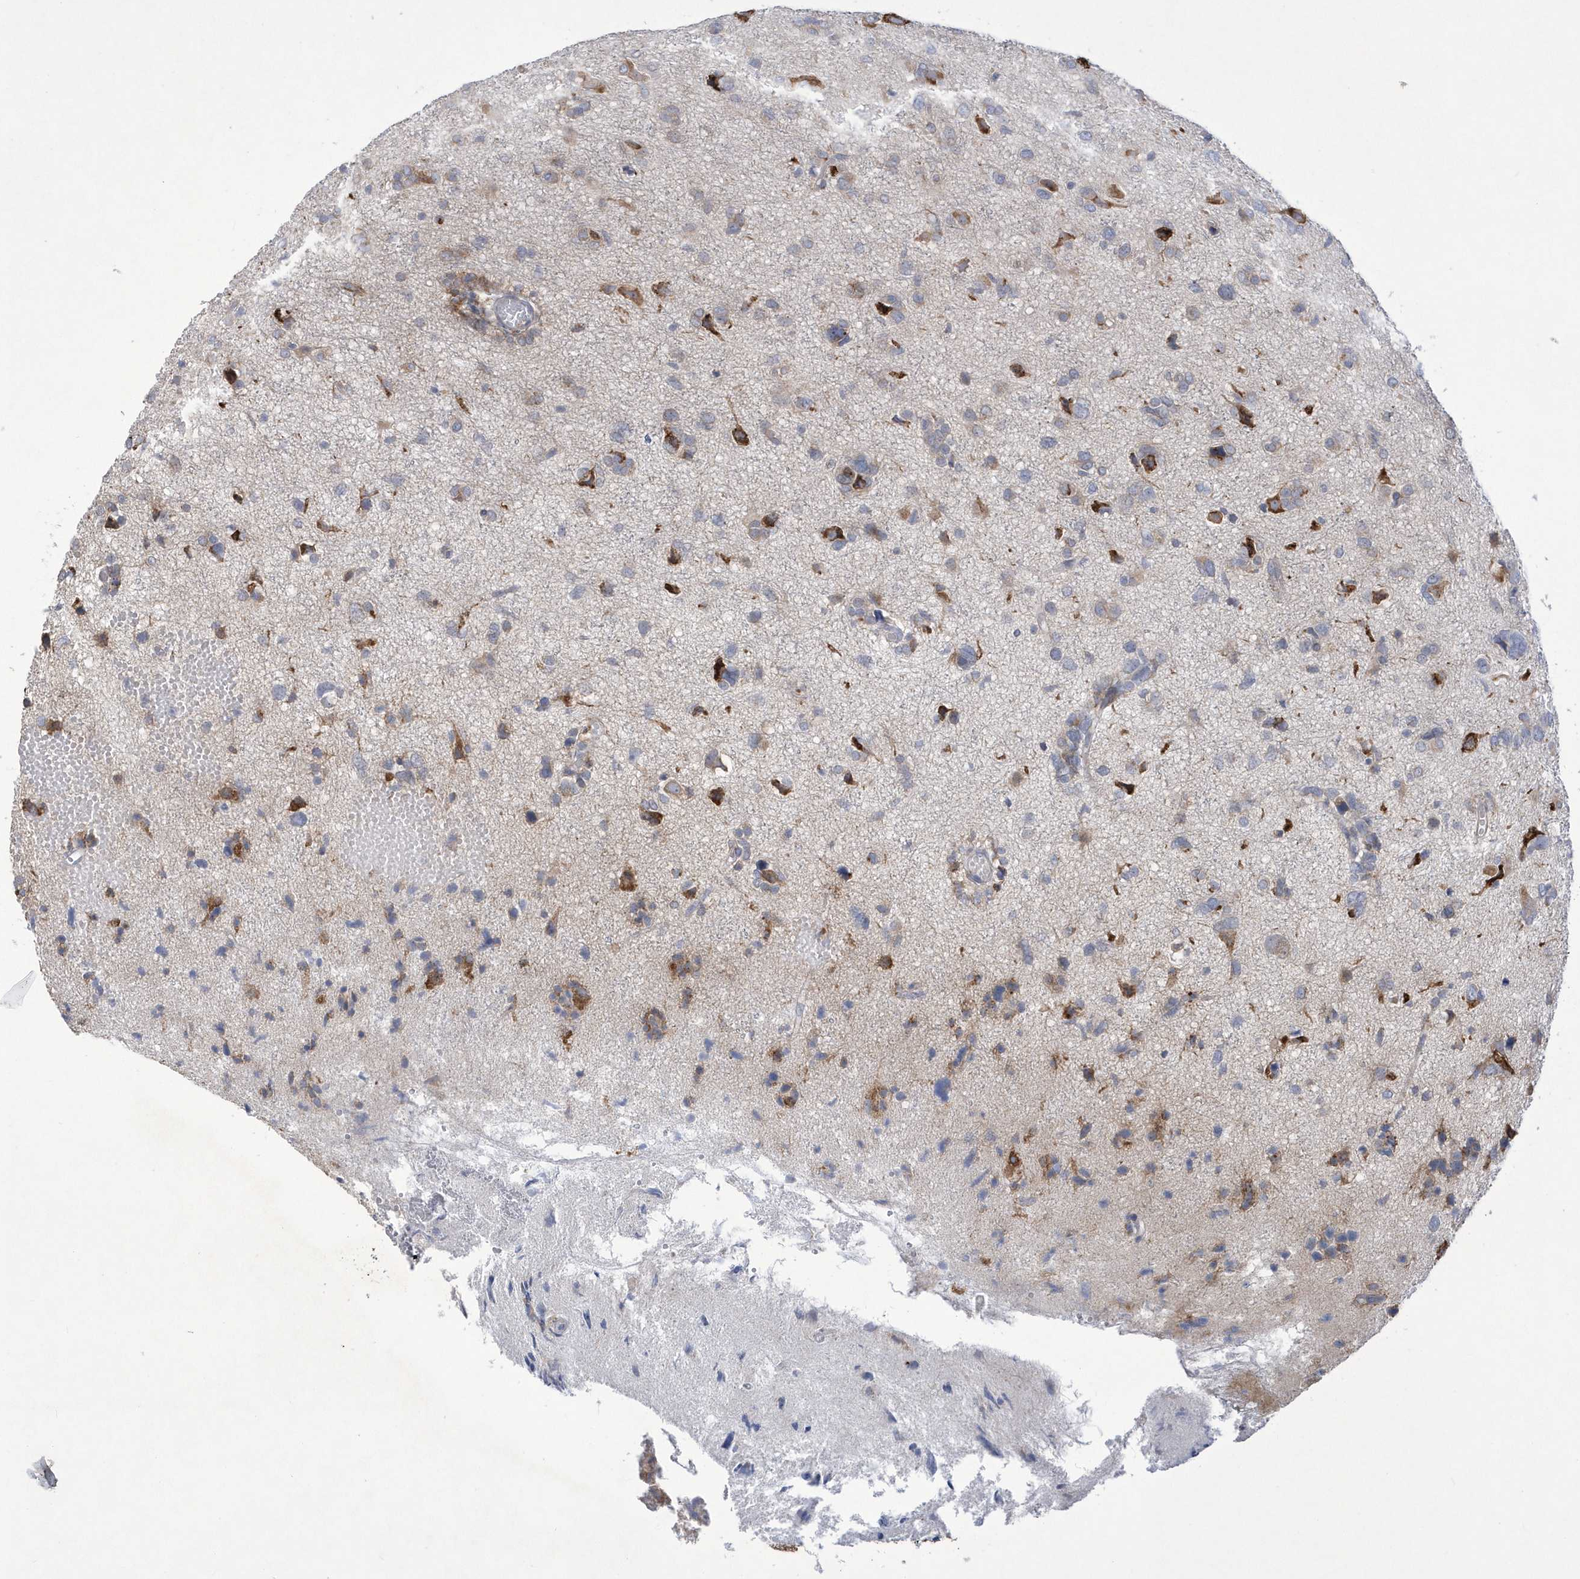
{"staining": {"intensity": "negative", "quantity": "none", "location": "none"}, "tissue": "glioma", "cell_type": "Tumor cells", "image_type": "cancer", "snomed": [{"axis": "morphology", "description": "Glioma, malignant, High grade"}, {"axis": "topography", "description": "Brain"}], "caption": "Tumor cells are negative for brown protein staining in glioma. The staining is performed using DAB (3,3'-diaminobenzidine) brown chromogen with nuclei counter-stained in using hematoxylin.", "gene": "MED31", "patient": {"sex": "female", "age": 59}}